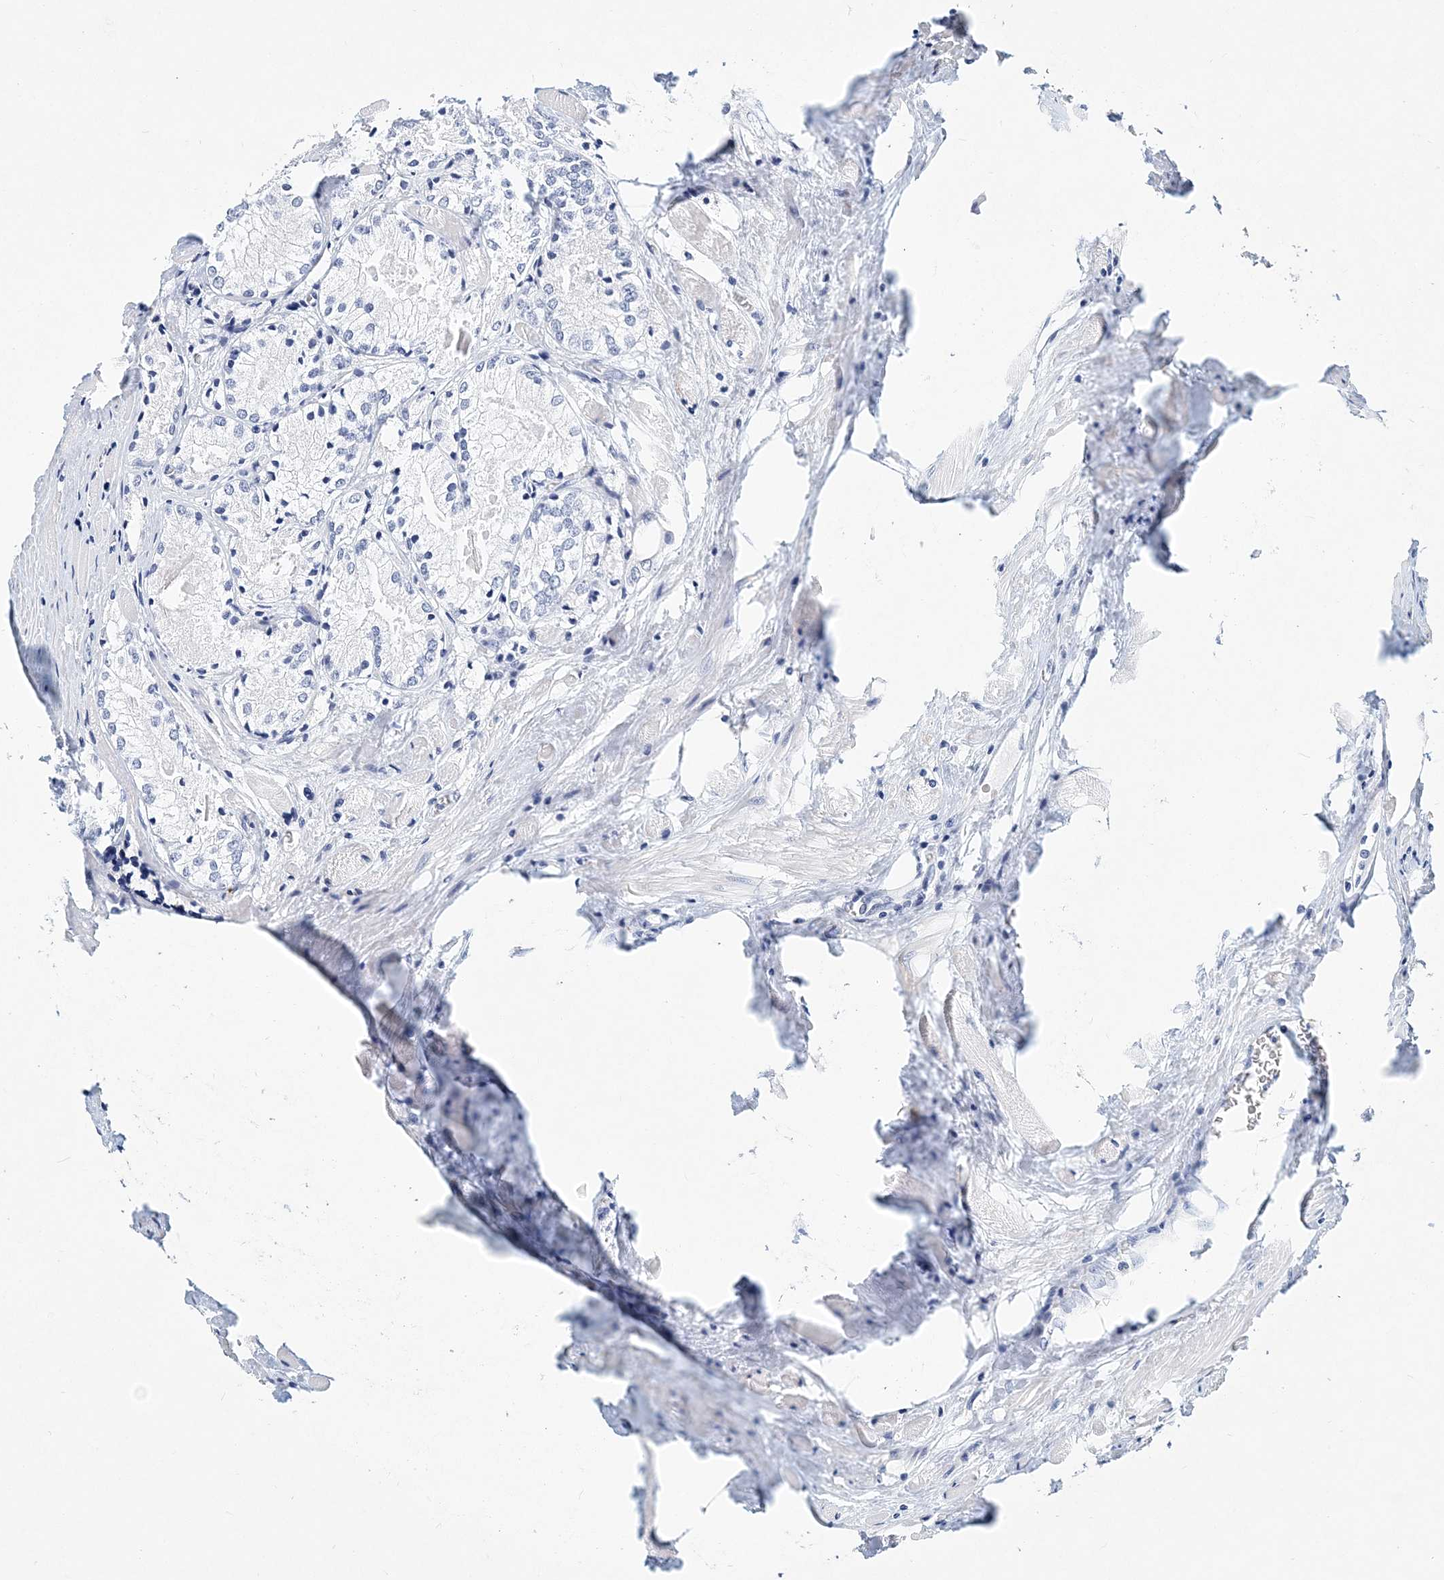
{"staining": {"intensity": "negative", "quantity": "none", "location": "none"}, "tissue": "prostate cancer", "cell_type": "Tumor cells", "image_type": "cancer", "snomed": [{"axis": "morphology", "description": "Adenocarcinoma, Low grade"}, {"axis": "topography", "description": "Prostate"}], "caption": "Tumor cells are negative for brown protein staining in prostate cancer.", "gene": "ITGA2B", "patient": {"sex": "male", "age": 67}}